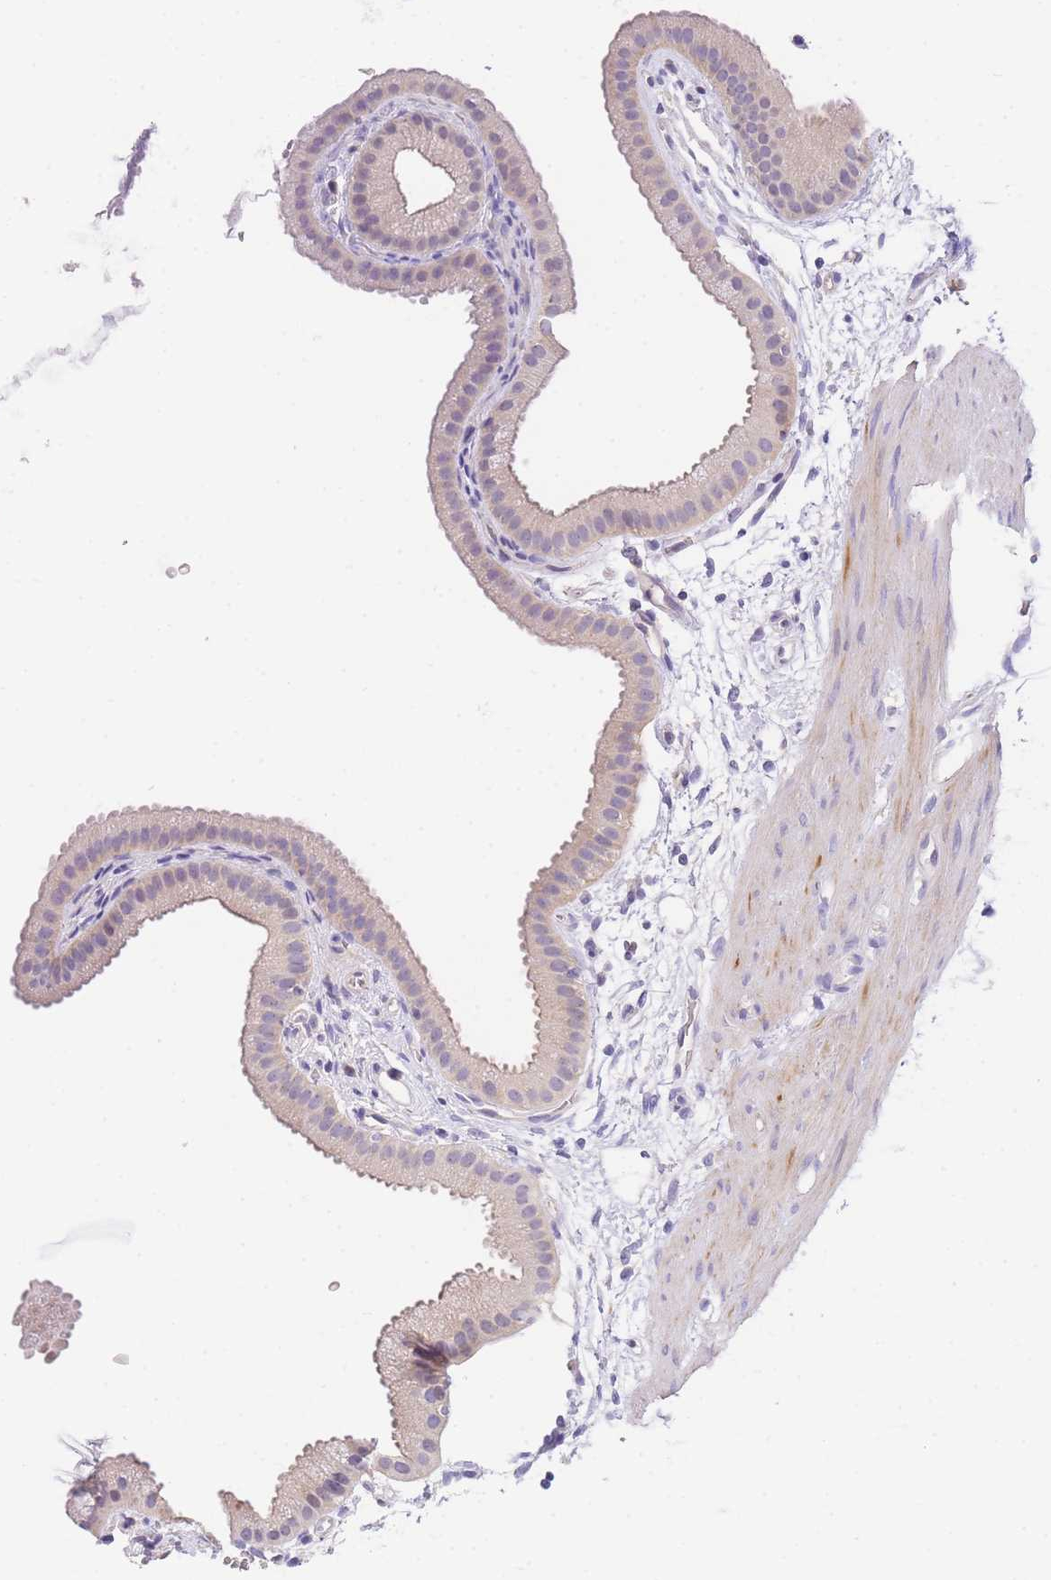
{"staining": {"intensity": "weak", "quantity": "25%-75%", "location": "nuclear"}, "tissue": "gallbladder", "cell_type": "Glandular cells", "image_type": "normal", "snomed": [{"axis": "morphology", "description": "Normal tissue, NOS"}, {"axis": "topography", "description": "Gallbladder"}], "caption": "This is a micrograph of immunohistochemistry staining of benign gallbladder, which shows weak staining in the nuclear of glandular cells.", "gene": "SLC35F2", "patient": {"sex": "female", "age": 64}}